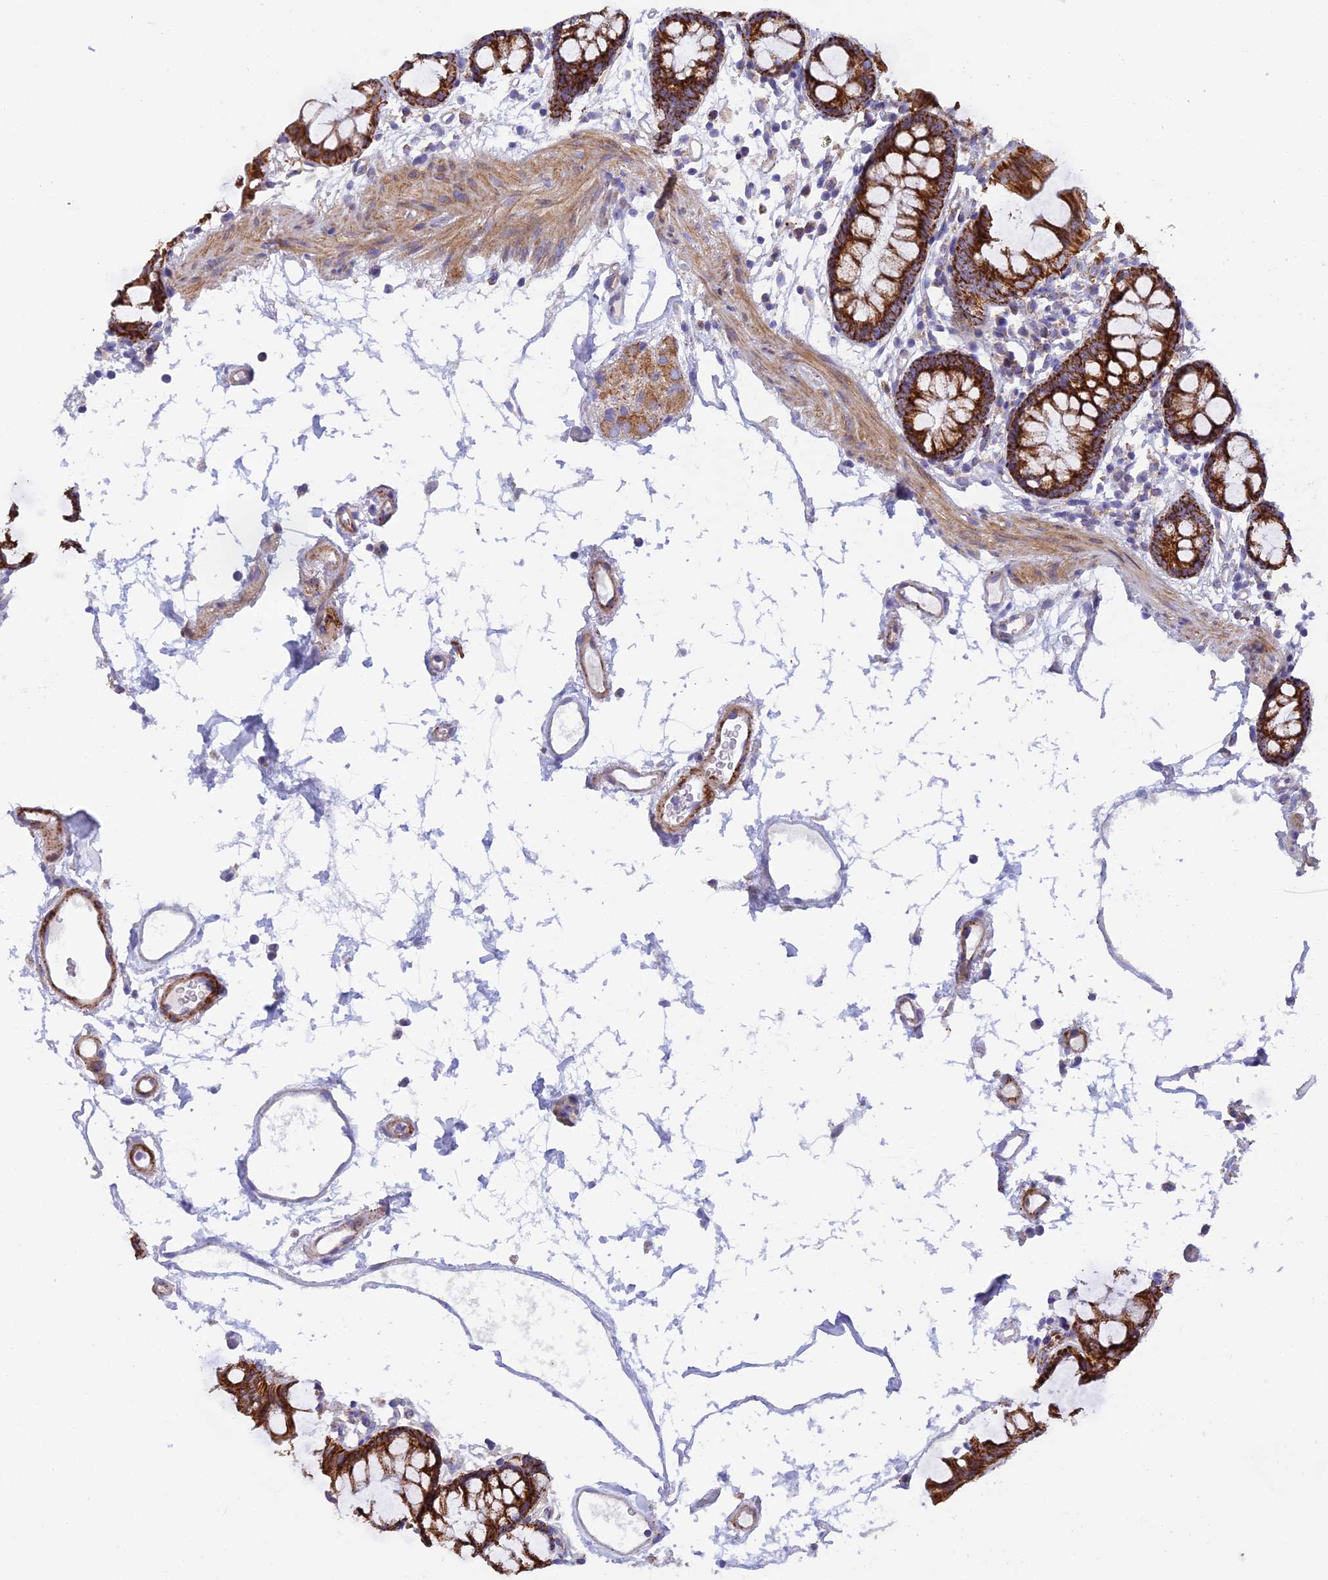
{"staining": {"intensity": "moderate", "quantity": ">75%", "location": "cytoplasmic/membranous"}, "tissue": "colon", "cell_type": "Endothelial cells", "image_type": "normal", "snomed": [{"axis": "morphology", "description": "Normal tissue, NOS"}, {"axis": "topography", "description": "Colon"}], "caption": "Colon stained for a protein reveals moderate cytoplasmic/membranous positivity in endothelial cells. (Brightfield microscopy of DAB IHC at high magnification).", "gene": "CSPG4", "patient": {"sex": "female", "age": 84}}